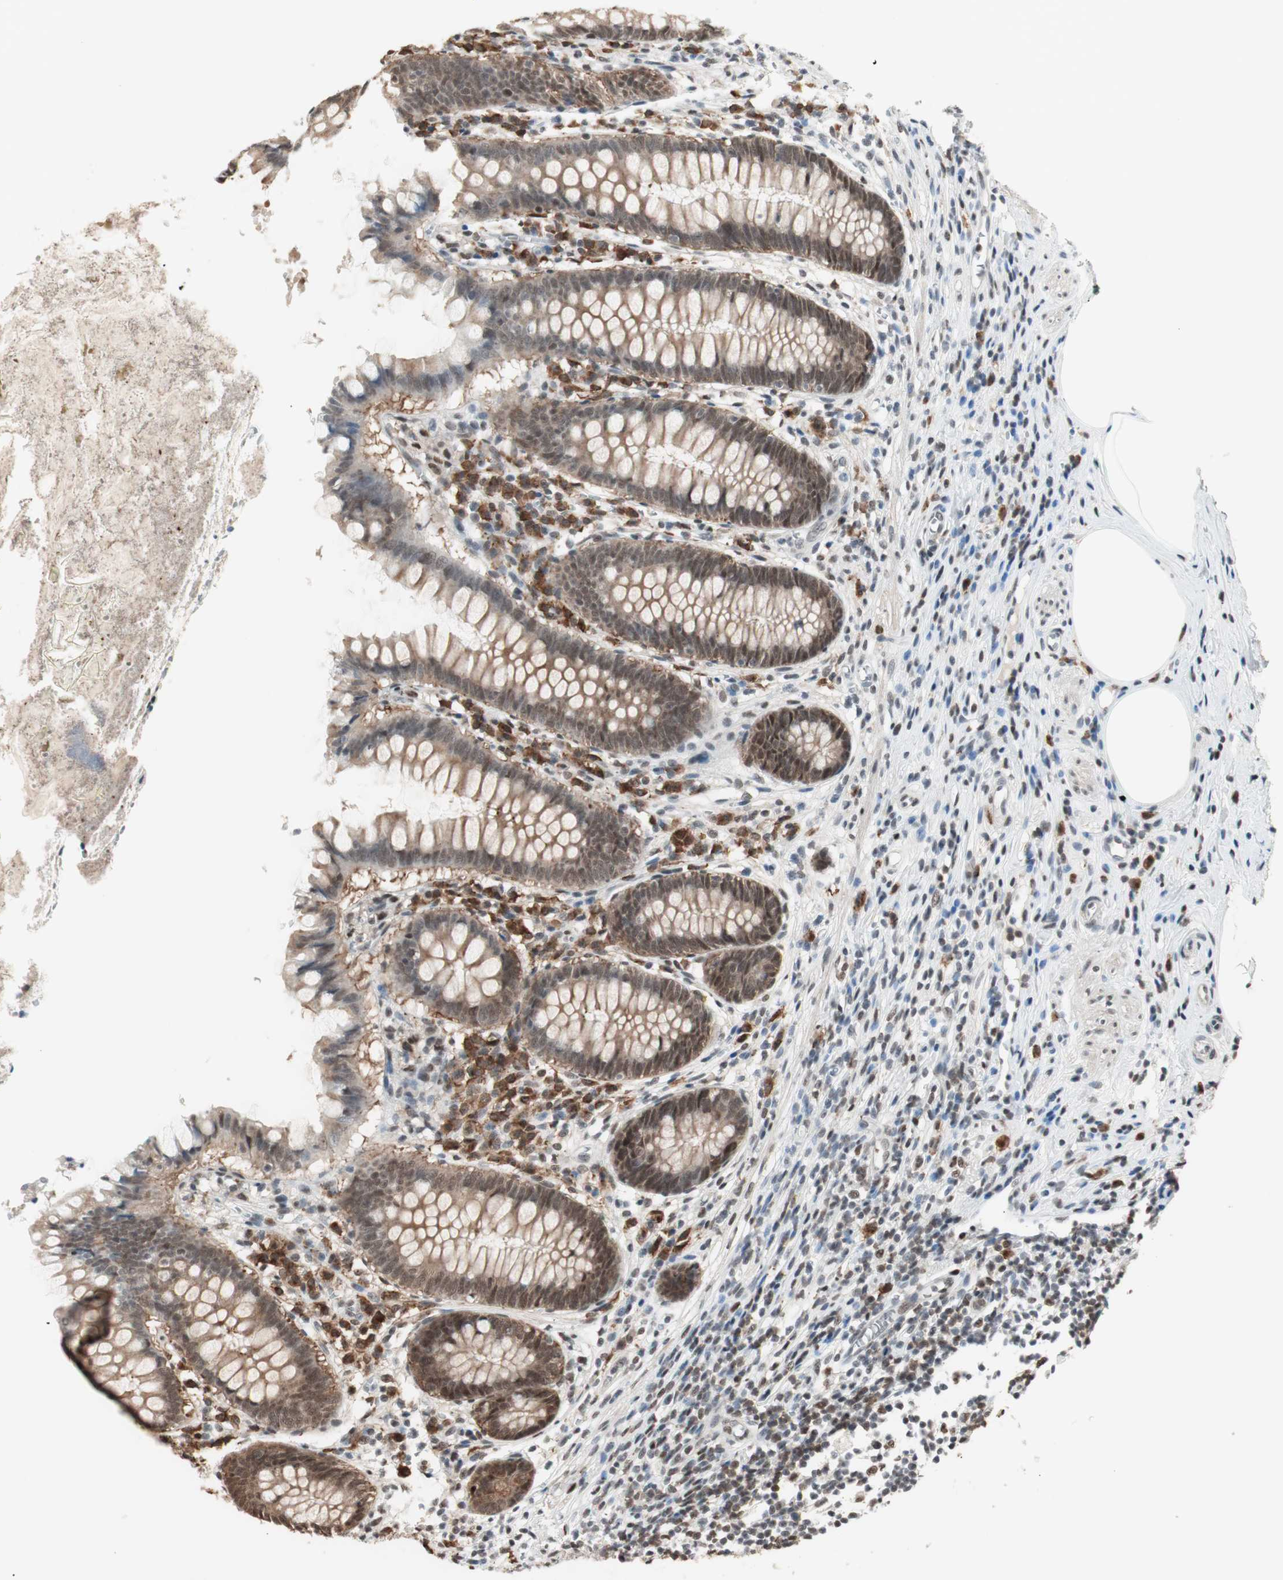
{"staining": {"intensity": "moderate", "quantity": ">75%", "location": "cytoplasmic/membranous,nuclear"}, "tissue": "appendix", "cell_type": "Glandular cells", "image_type": "normal", "snomed": [{"axis": "morphology", "description": "Normal tissue, NOS"}, {"axis": "topography", "description": "Appendix"}], "caption": "Immunohistochemical staining of normal human appendix reveals >75% levels of moderate cytoplasmic/membranous,nuclear protein staining in approximately >75% of glandular cells.", "gene": "SMARCE1", "patient": {"sex": "female", "age": 50}}